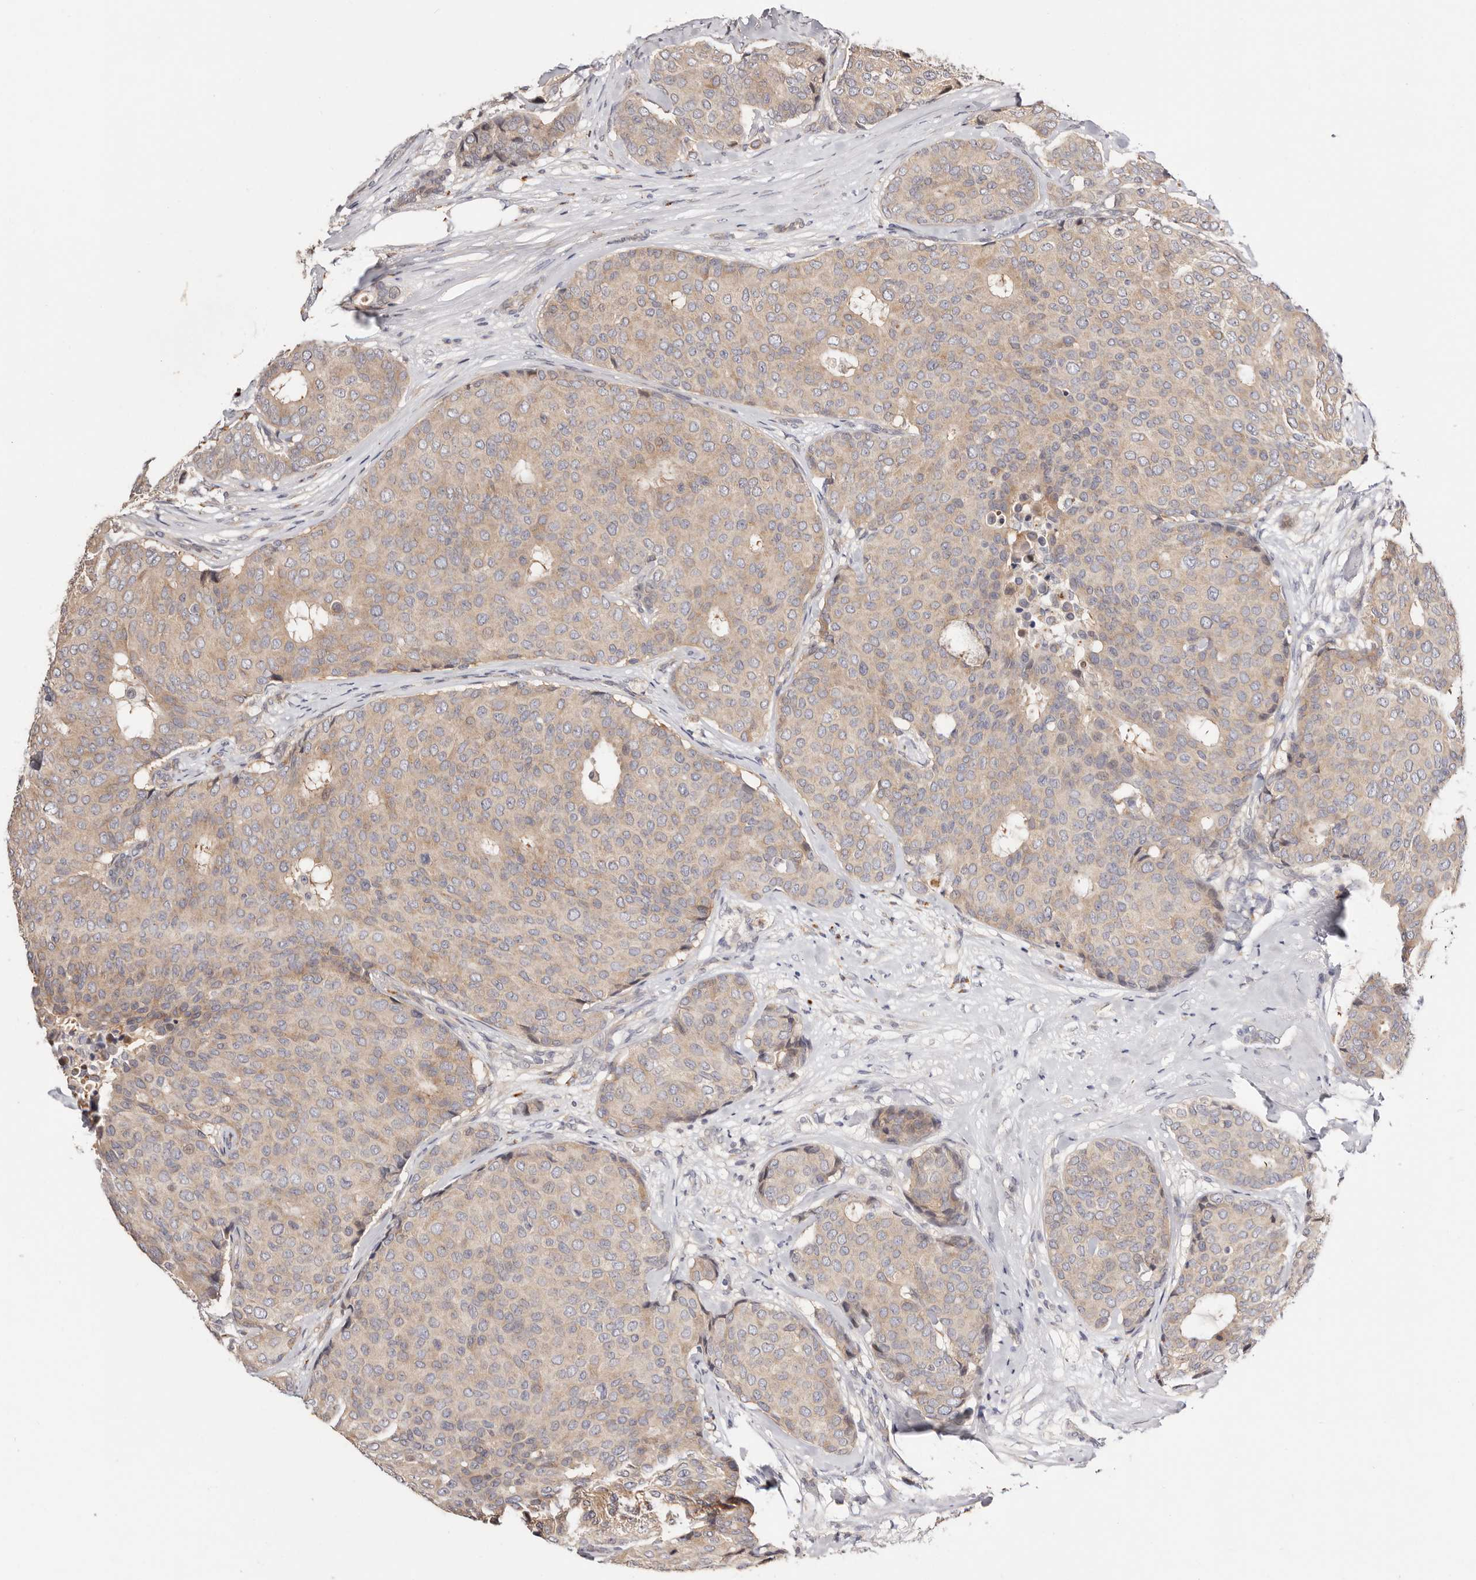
{"staining": {"intensity": "weak", "quantity": ">75%", "location": "cytoplasmic/membranous"}, "tissue": "breast cancer", "cell_type": "Tumor cells", "image_type": "cancer", "snomed": [{"axis": "morphology", "description": "Duct carcinoma"}, {"axis": "topography", "description": "Breast"}], "caption": "About >75% of tumor cells in human intraductal carcinoma (breast) reveal weak cytoplasmic/membranous protein positivity as visualized by brown immunohistochemical staining.", "gene": "USP33", "patient": {"sex": "female", "age": 75}}